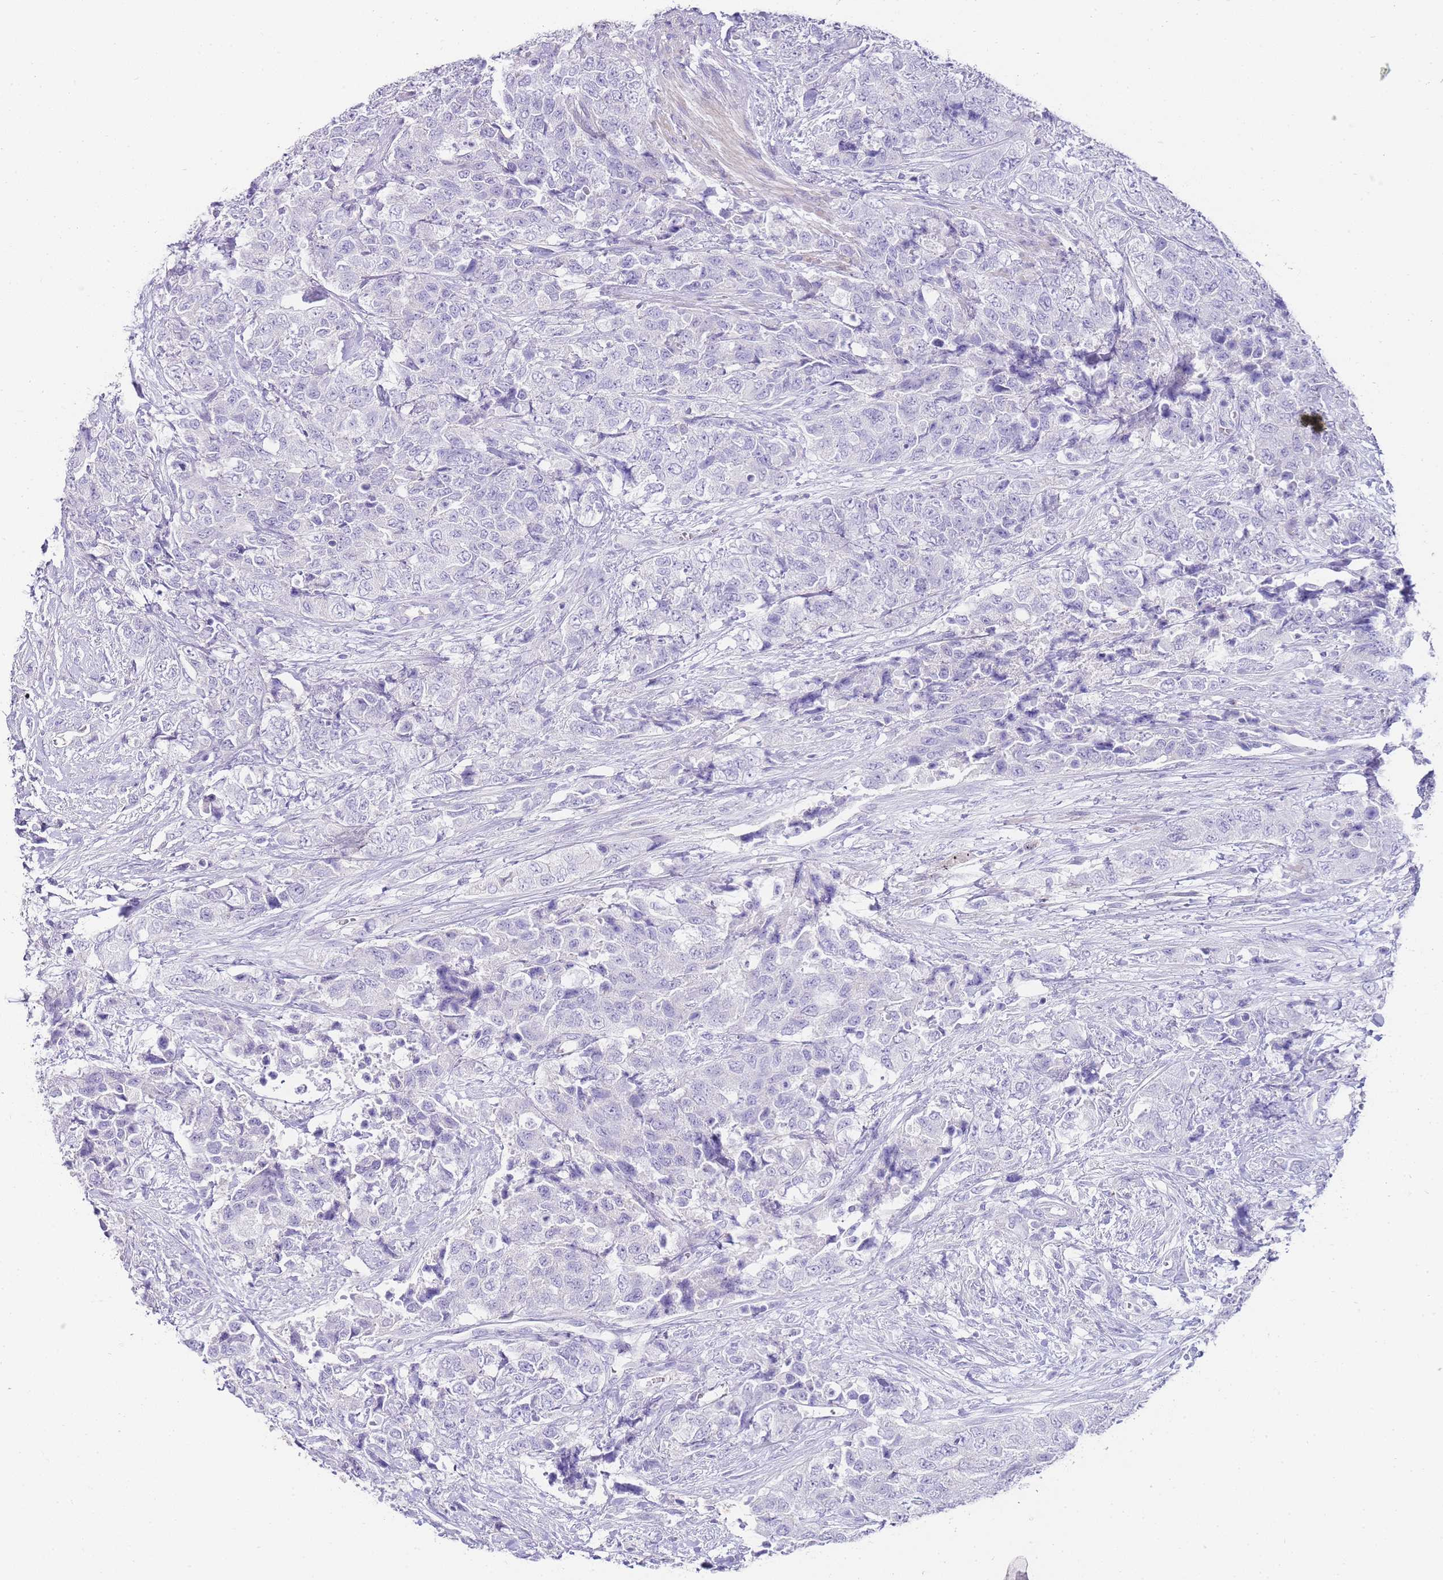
{"staining": {"intensity": "negative", "quantity": "none", "location": "none"}, "tissue": "urothelial cancer", "cell_type": "Tumor cells", "image_type": "cancer", "snomed": [{"axis": "morphology", "description": "Urothelial carcinoma, High grade"}, {"axis": "topography", "description": "Urinary bladder"}], "caption": "The histopathology image demonstrates no significant expression in tumor cells of high-grade urothelial carcinoma.", "gene": "DPP4", "patient": {"sex": "female", "age": 78}}